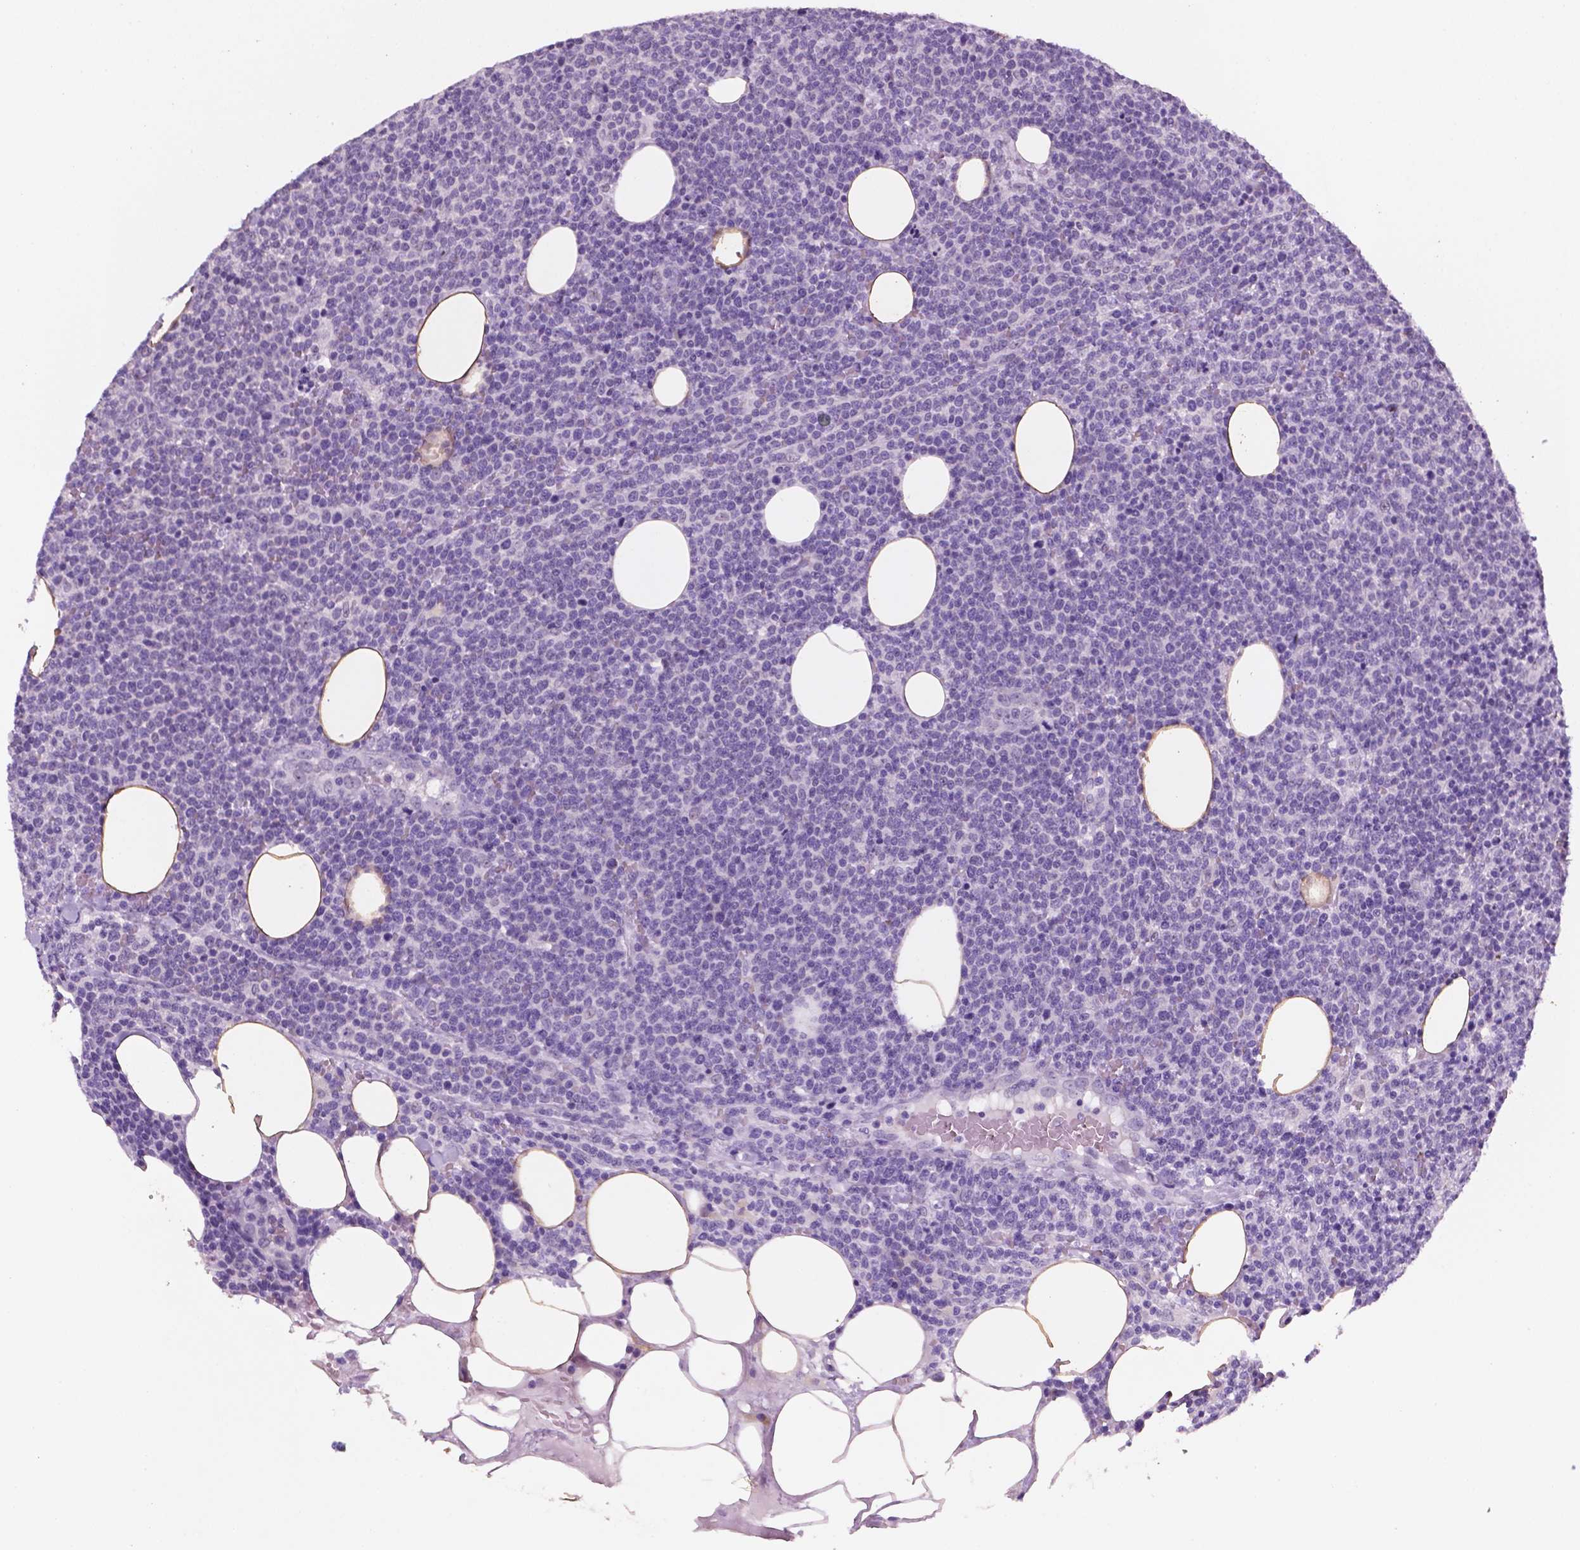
{"staining": {"intensity": "negative", "quantity": "none", "location": "none"}, "tissue": "lymphoma", "cell_type": "Tumor cells", "image_type": "cancer", "snomed": [{"axis": "morphology", "description": "Malignant lymphoma, non-Hodgkin's type, High grade"}, {"axis": "topography", "description": "Lymph node"}], "caption": "Immunohistochemical staining of malignant lymphoma, non-Hodgkin's type (high-grade) displays no significant positivity in tumor cells.", "gene": "C18orf21", "patient": {"sex": "male", "age": 61}}